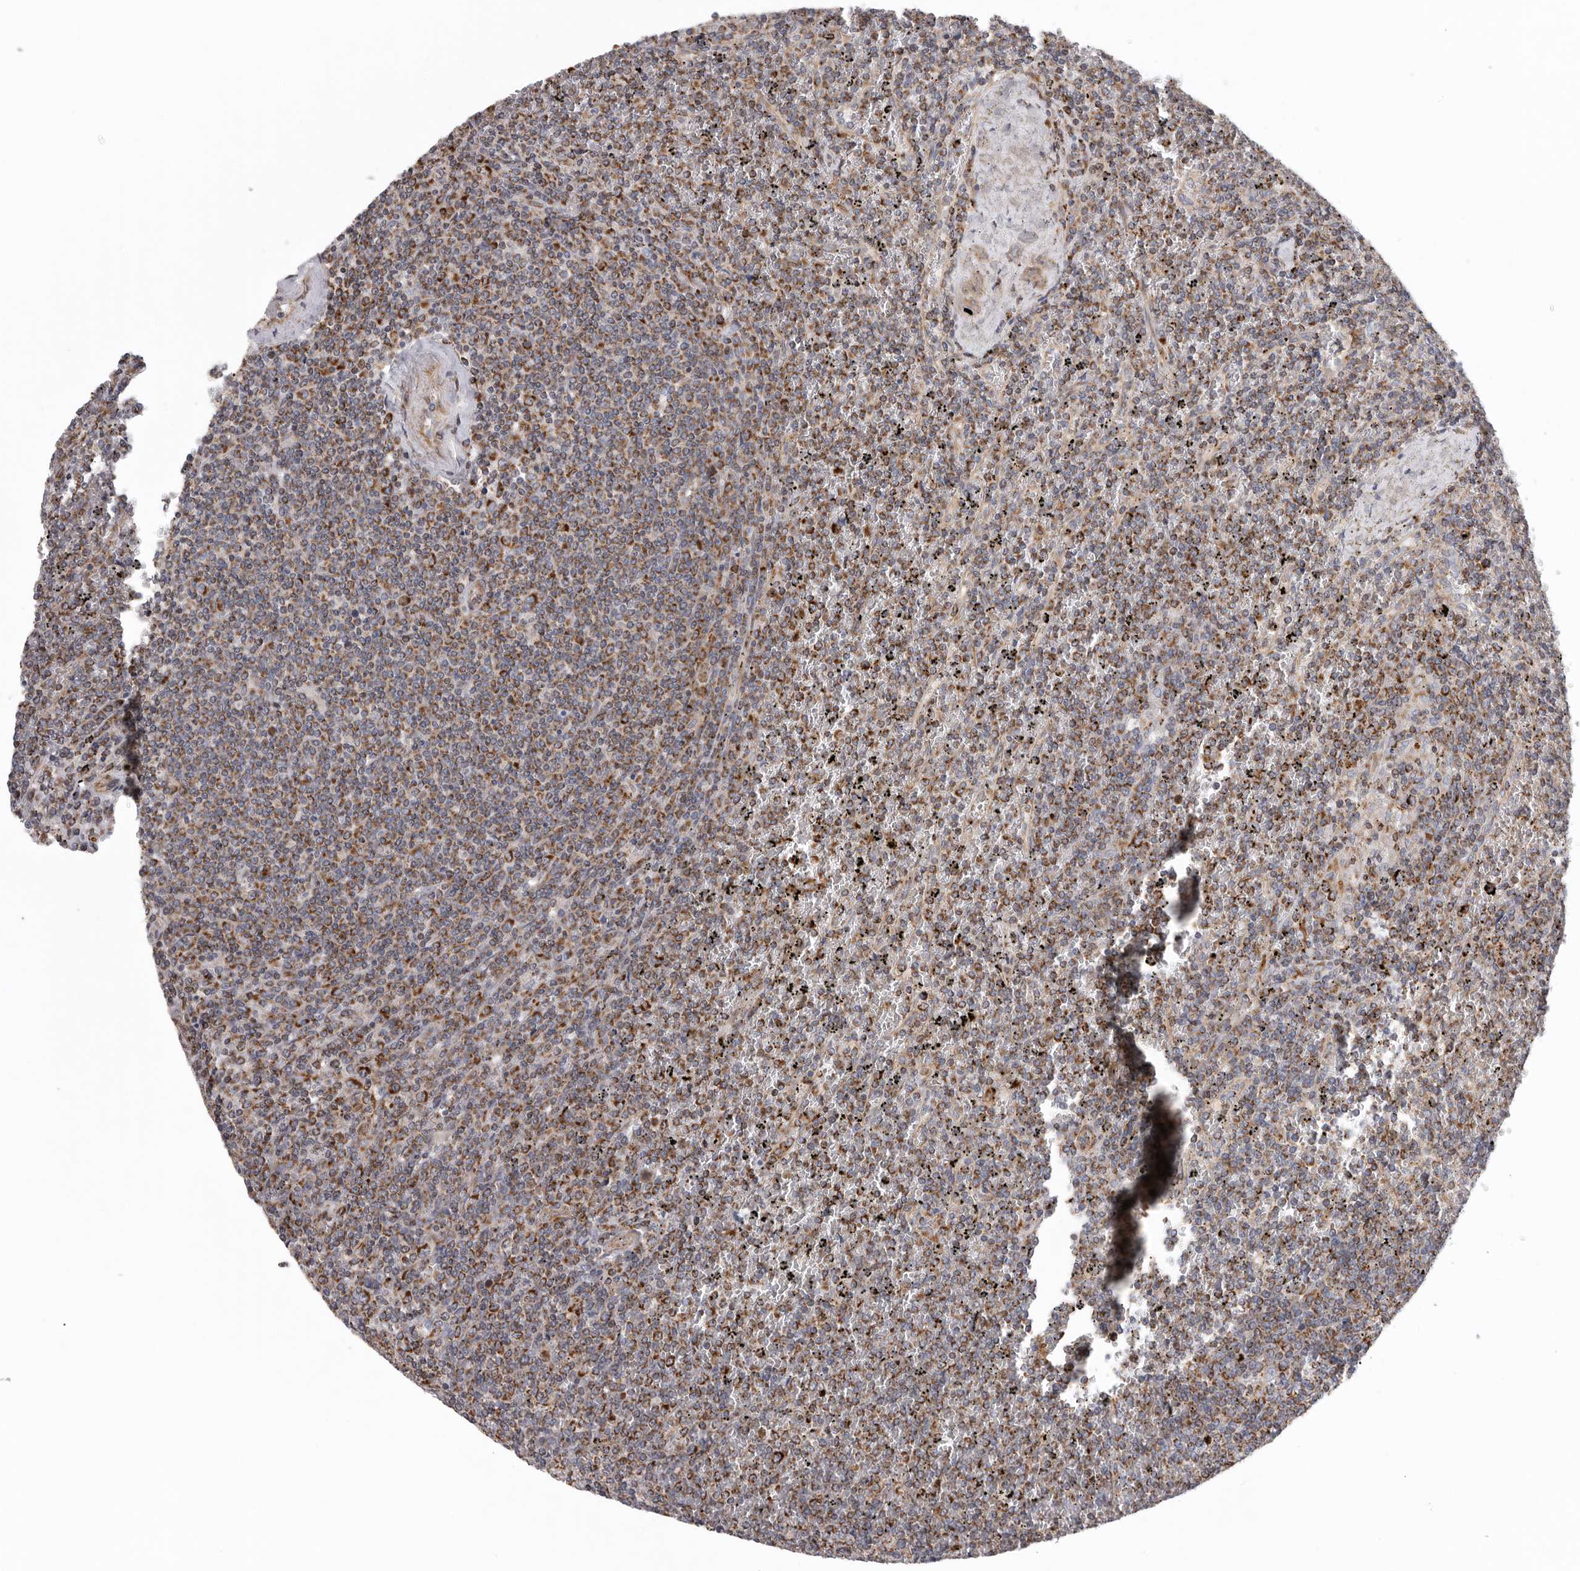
{"staining": {"intensity": "moderate", "quantity": ">75%", "location": "cytoplasmic/membranous"}, "tissue": "lymphoma", "cell_type": "Tumor cells", "image_type": "cancer", "snomed": [{"axis": "morphology", "description": "Malignant lymphoma, non-Hodgkin's type, Low grade"}, {"axis": "topography", "description": "Spleen"}], "caption": "Protein analysis of malignant lymphoma, non-Hodgkin's type (low-grade) tissue exhibits moderate cytoplasmic/membranous positivity in about >75% of tumor cells. (IHC, brightfield microscopy, high magnification).", "gene": "FKBP8", "patient": {"sex": "female", "age": 19}}